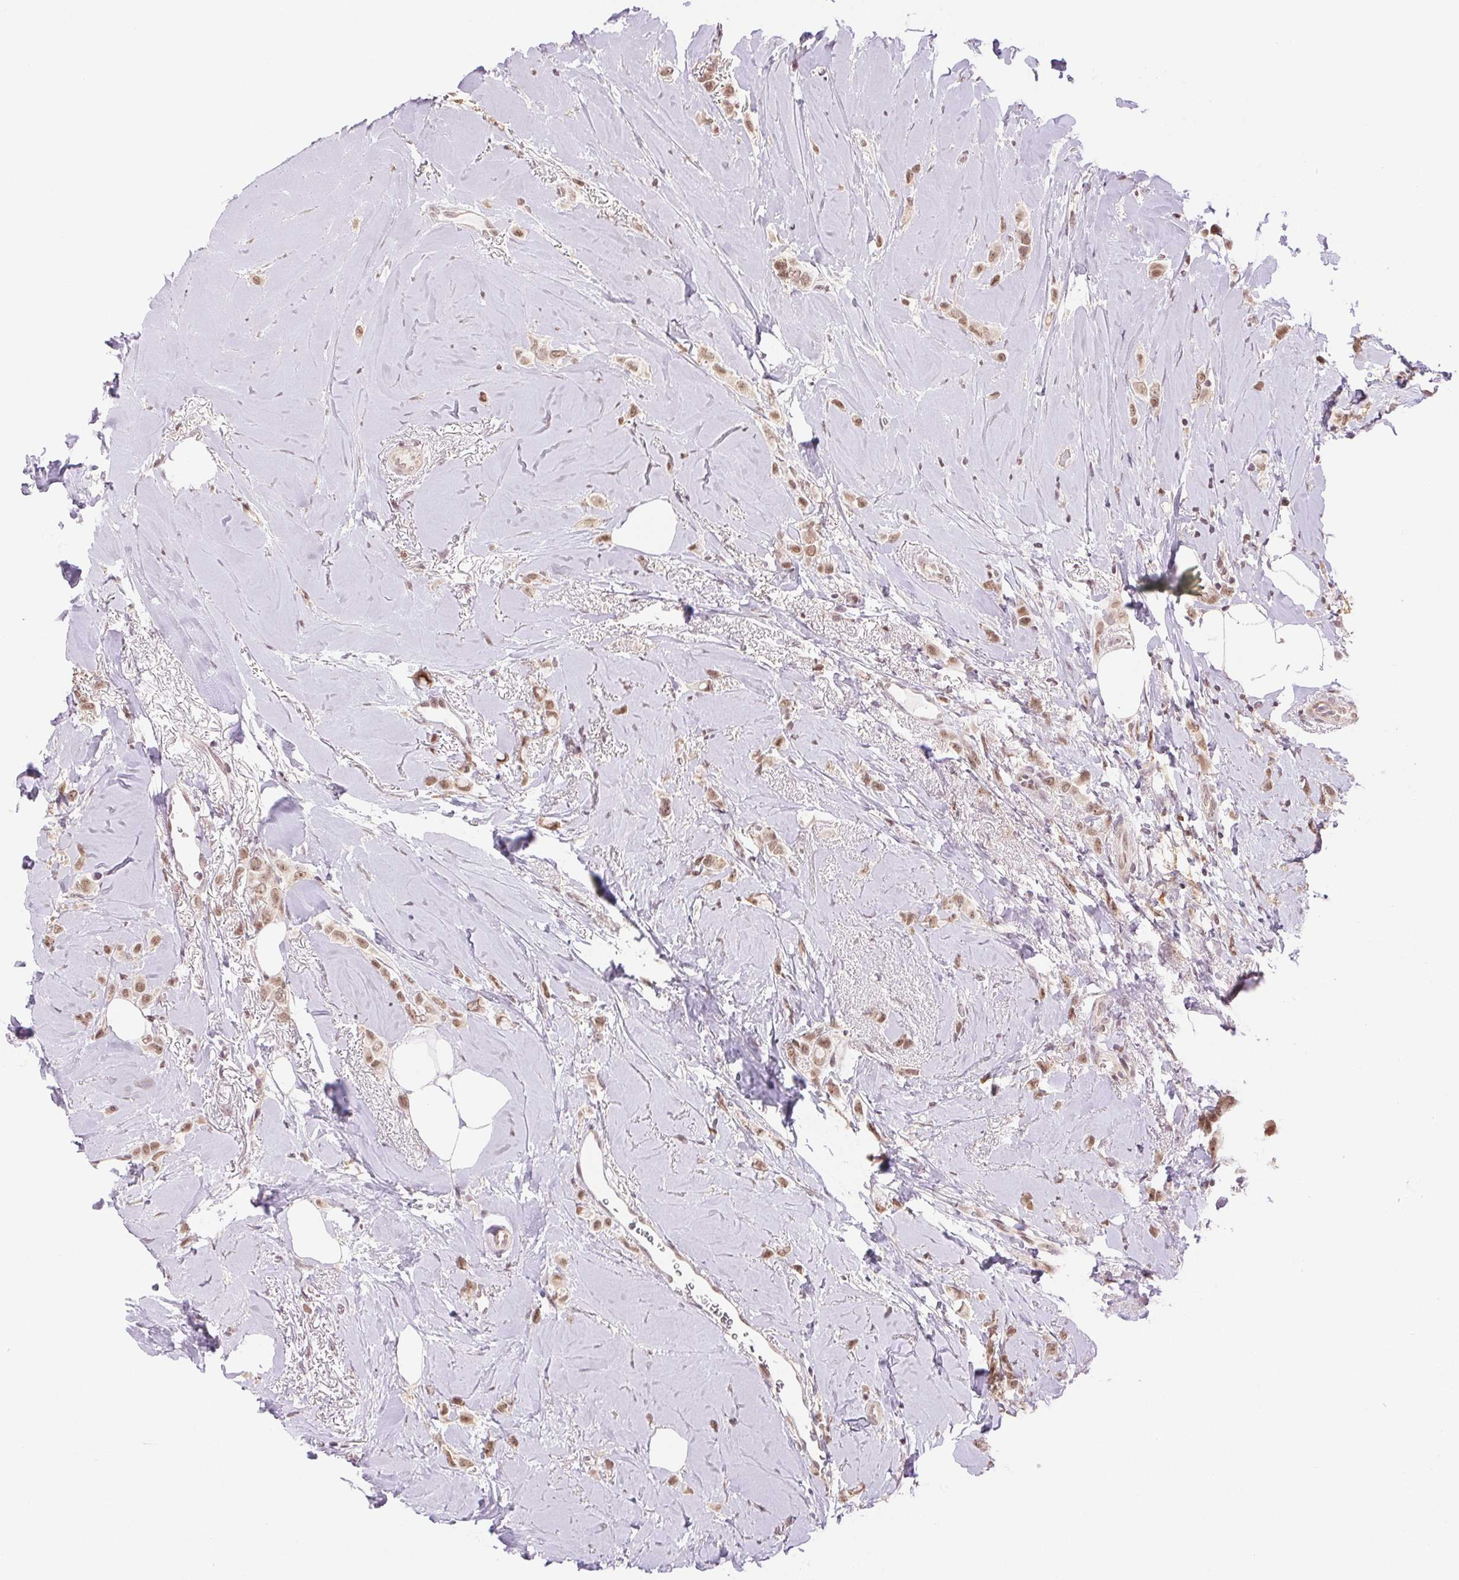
{"staining": {"intensity": "moderate", "quantity": ">75%", "location": "nuclear"}, "tissue": "breast cancer", "cell_type": "Tumor cells", "image_type": "cancer", "snomed": [{"axis": "morphology", "description": "Lobular carcinoma"}, {"axis": "topography", "description": "Breast"}], "caption": "Protein analysis of breast lobular carcinoma tissue demonstrates moderate nuclear expression in approximately >75% of tumor cells.", "gene": "GRHL3", "patient": {"sex": "female", "age": 66}}